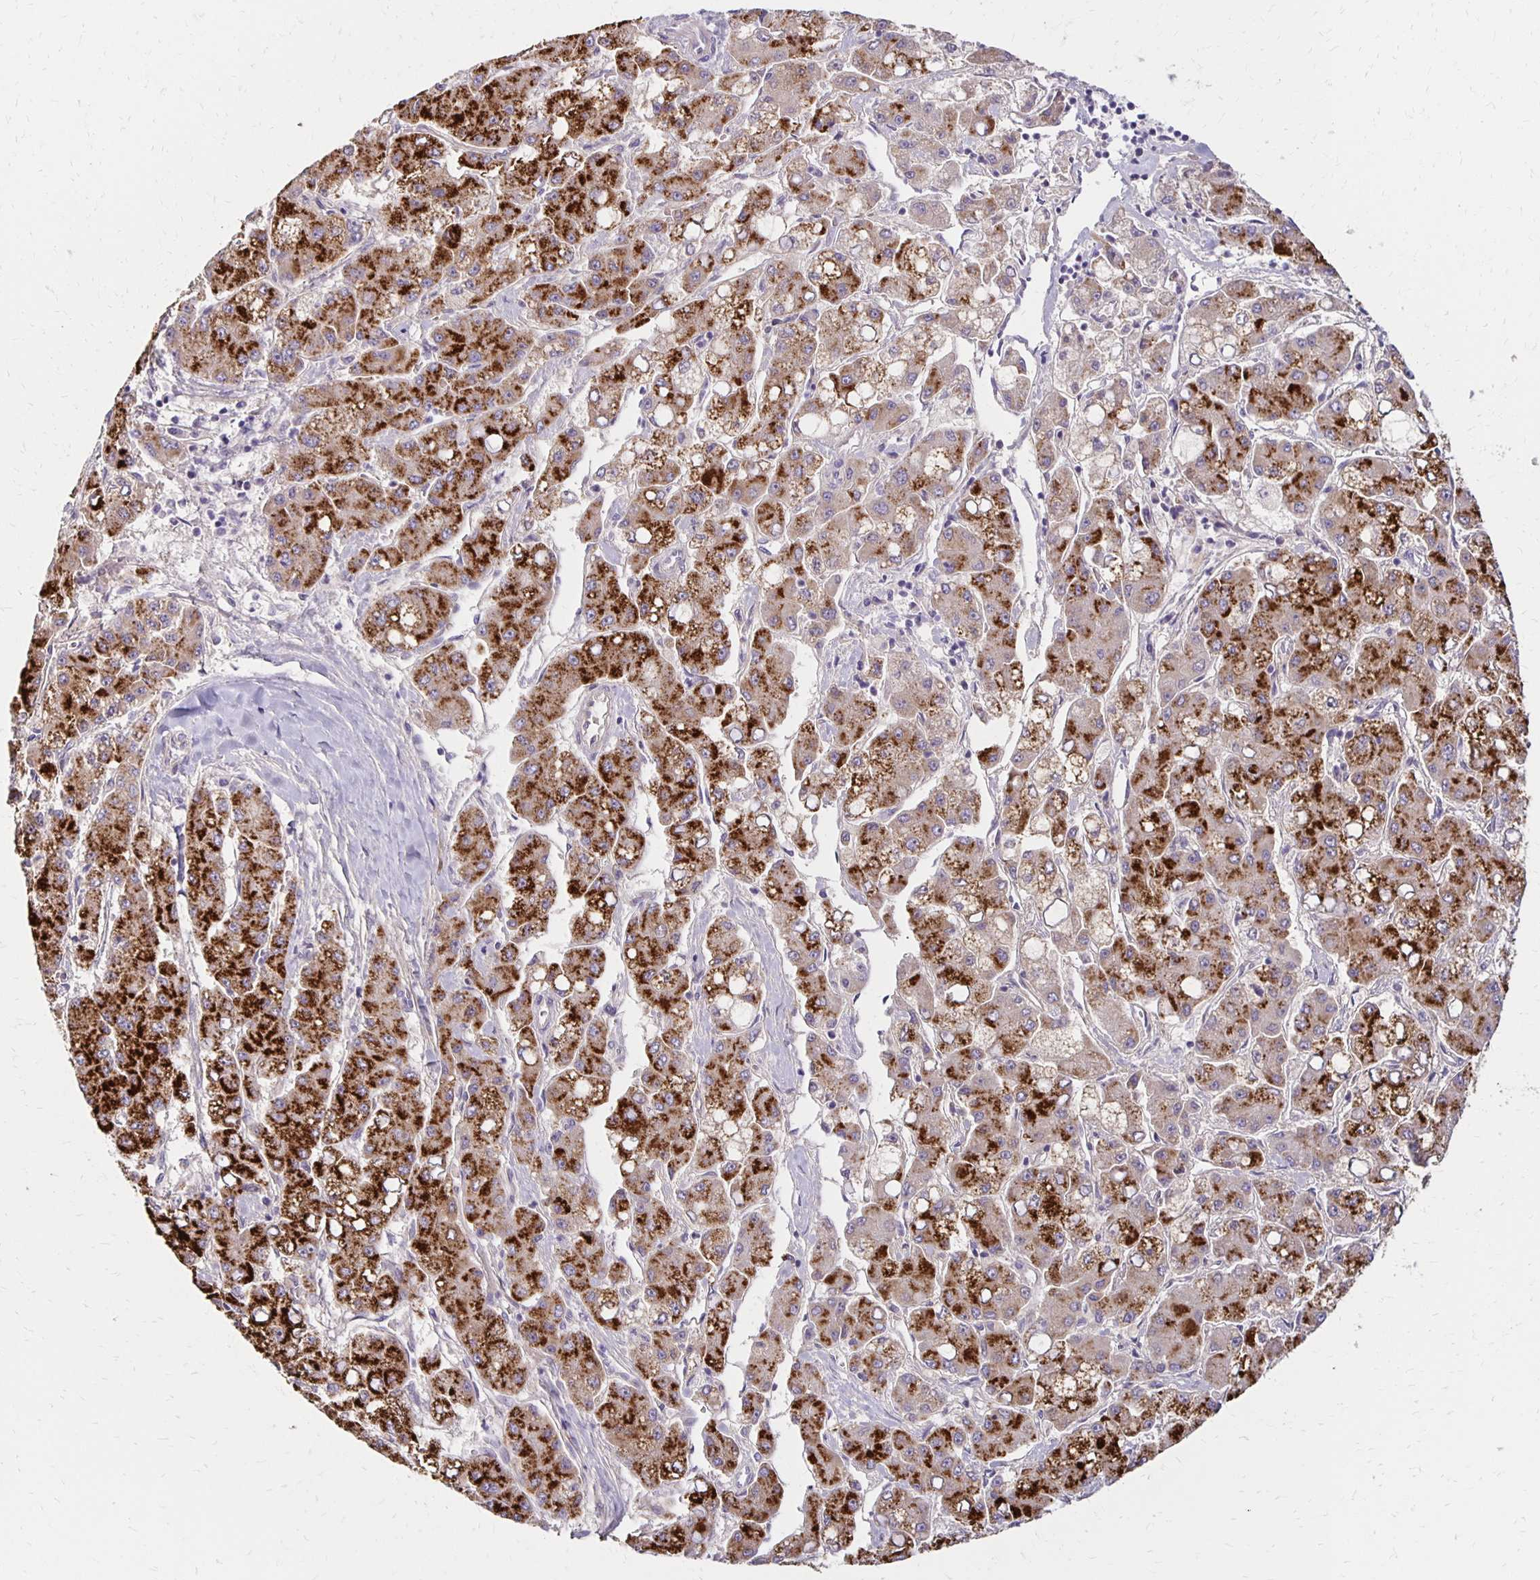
{"staining": {"intensity": "strong", "quantity": ">75%", "location": "cytoplasmic/membranous"}, "tissue": "liver cancer", "cell_type": "Tumor cells", "image_type": "cancer", "snomed": [{"axis": "morphology", "description": "Carcinoma, Hepatocellular, NOS"}, {"axis": "topography", "description": "Liver"}], "caption": "IHC (DAB (3,3'-diaminobenzidine)) staining of human hepatocellular carcinoma (liver) displays strong cytoplasmic/membranous protein expression in about >75% of tumor cells. (IHC, brightfield microscopy, high magnification).", "gene": "KATNBL1", "patient": {"sex": "male", "age": 40}}